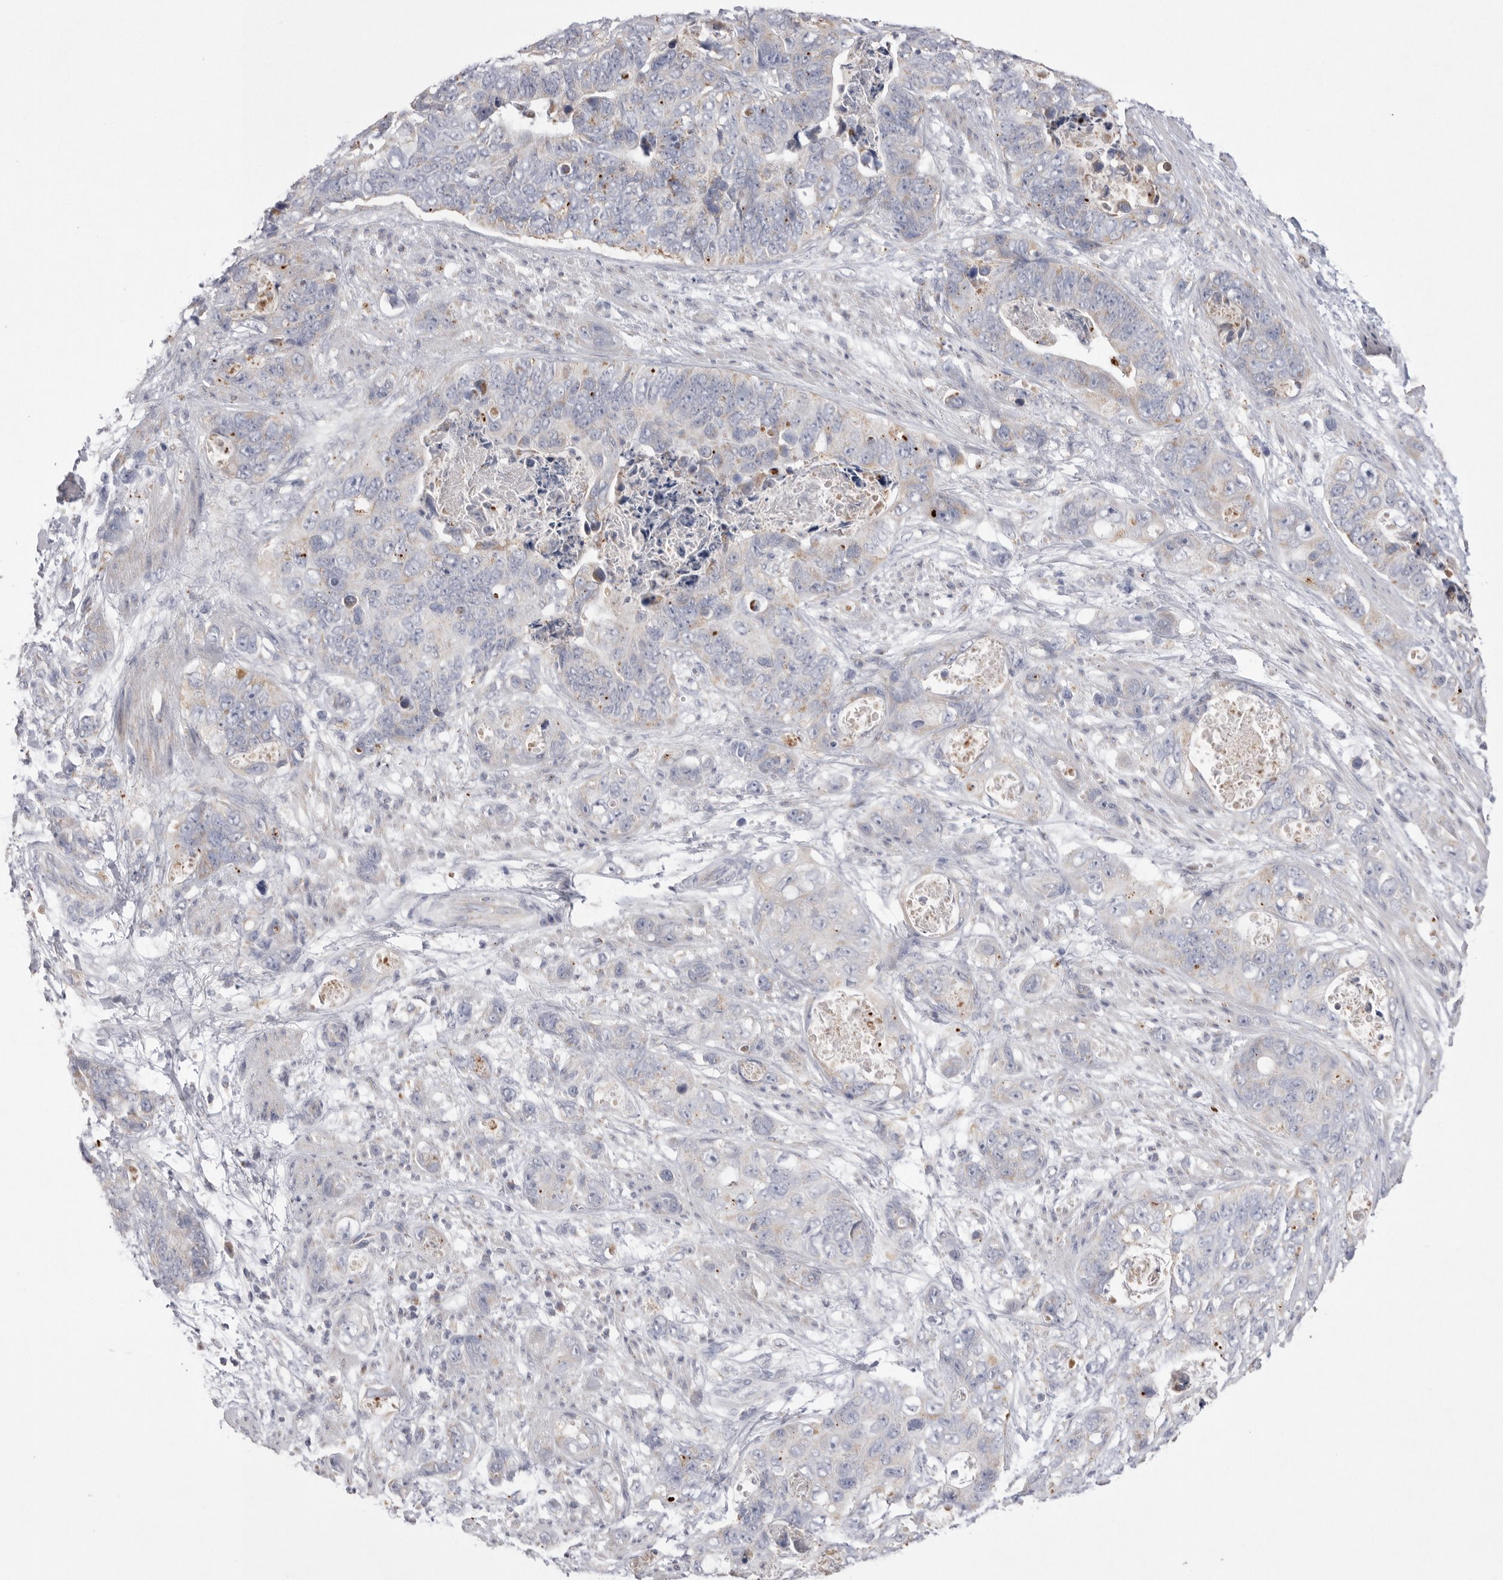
{"staining": {"intensity": "weak", "quantity": "<25%", "location": "cytoplasmic/membranous"}, "tissue": "stomach cancer", "cell_type": "Tumor cells", "image_type": "cancer", "snomed": [{"axis": "morphology", "description": "Normal tissue, NOS"}, {"axis": "morphology", "description": "Adenocarcinoma, NOS"}, {"axis": "topography", "description": "Stomach"}], "caption": "Human stomach adenocarcinoma stained for a protein using immunohistochemistry (IHC) shows no expression in tumor cells.", "gene": "VDAC3", "patient": {"sex": "female", "age": 89}}